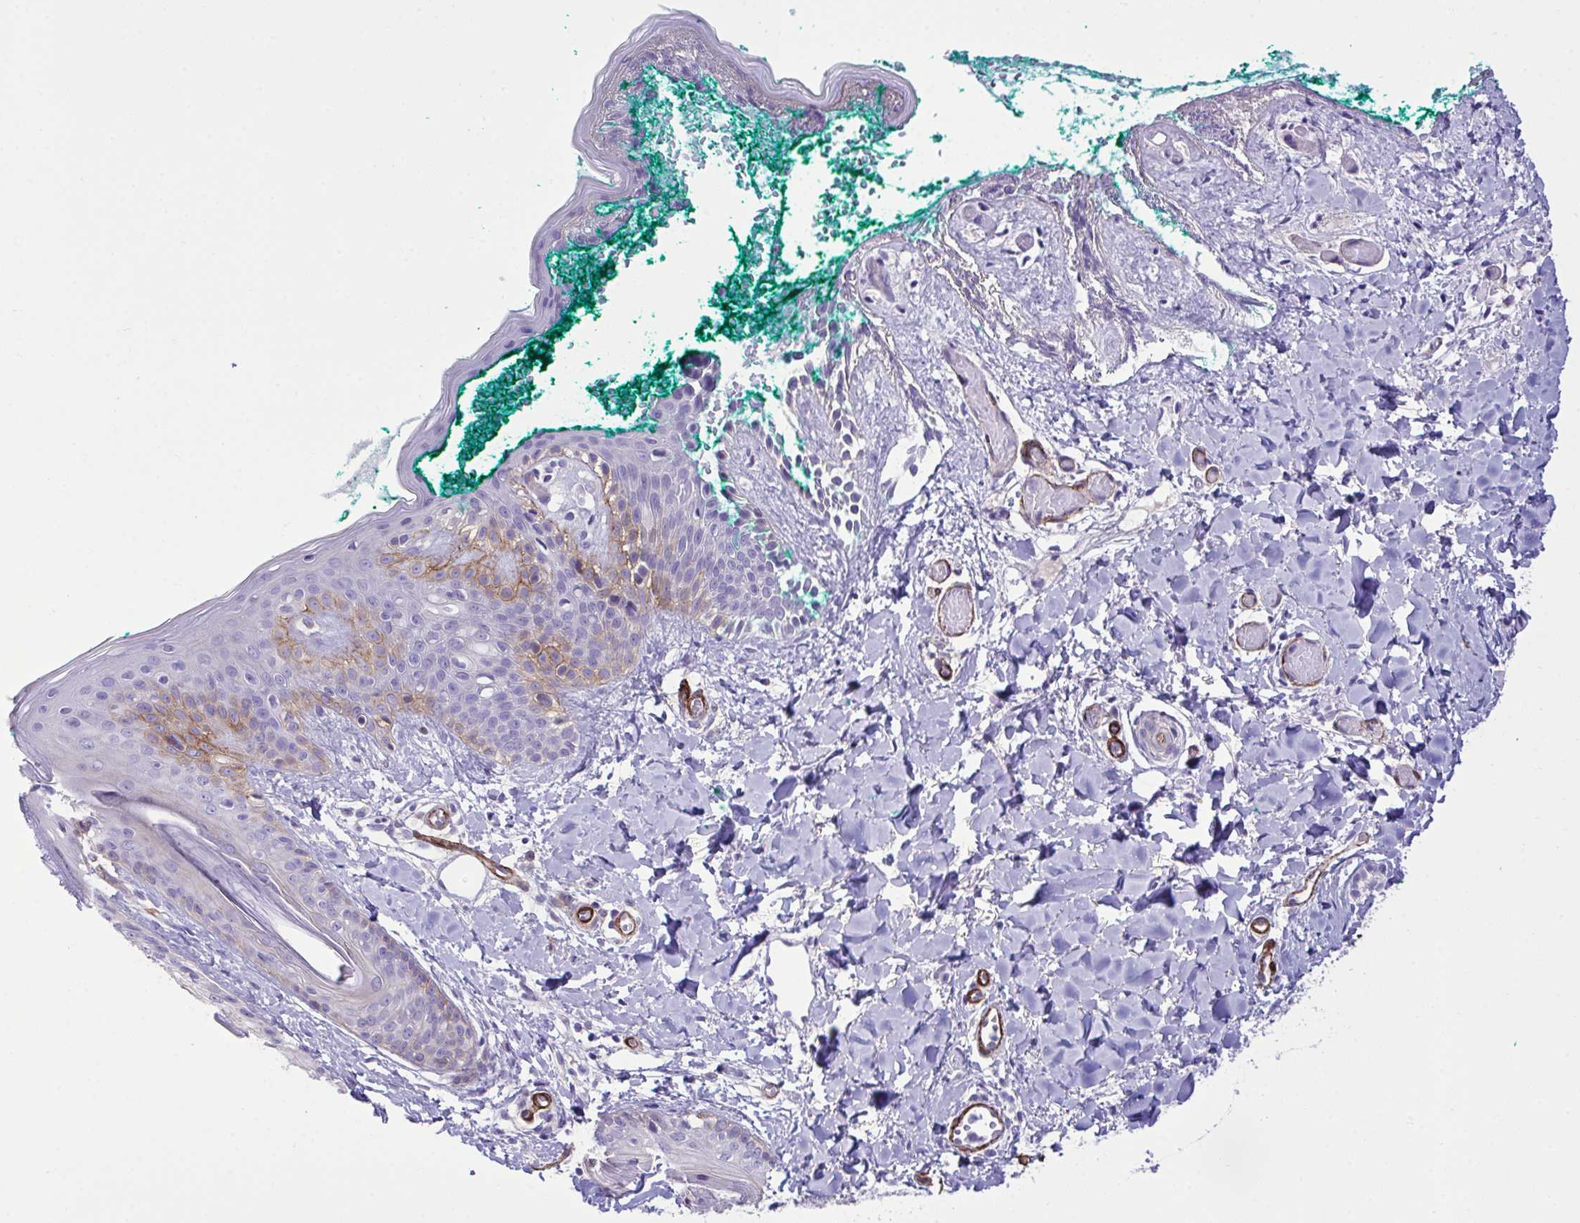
{"staining": {"intensity": "negative", "quantity": "none", "location": "none"}, "tissue": "skin", "cell_type": "Fibroblasts", "image_type": "normal", "snomed": [{"axis": "morphology", "description": "Normal tissue, NOS"}, {"axis": "topography", "description": "Skin"}], "caption": "The image reveals no significant expression in fibroblasts of skin.", "gene": "SYNPO2L", "patient": {"sex": "male", "age": 16}}